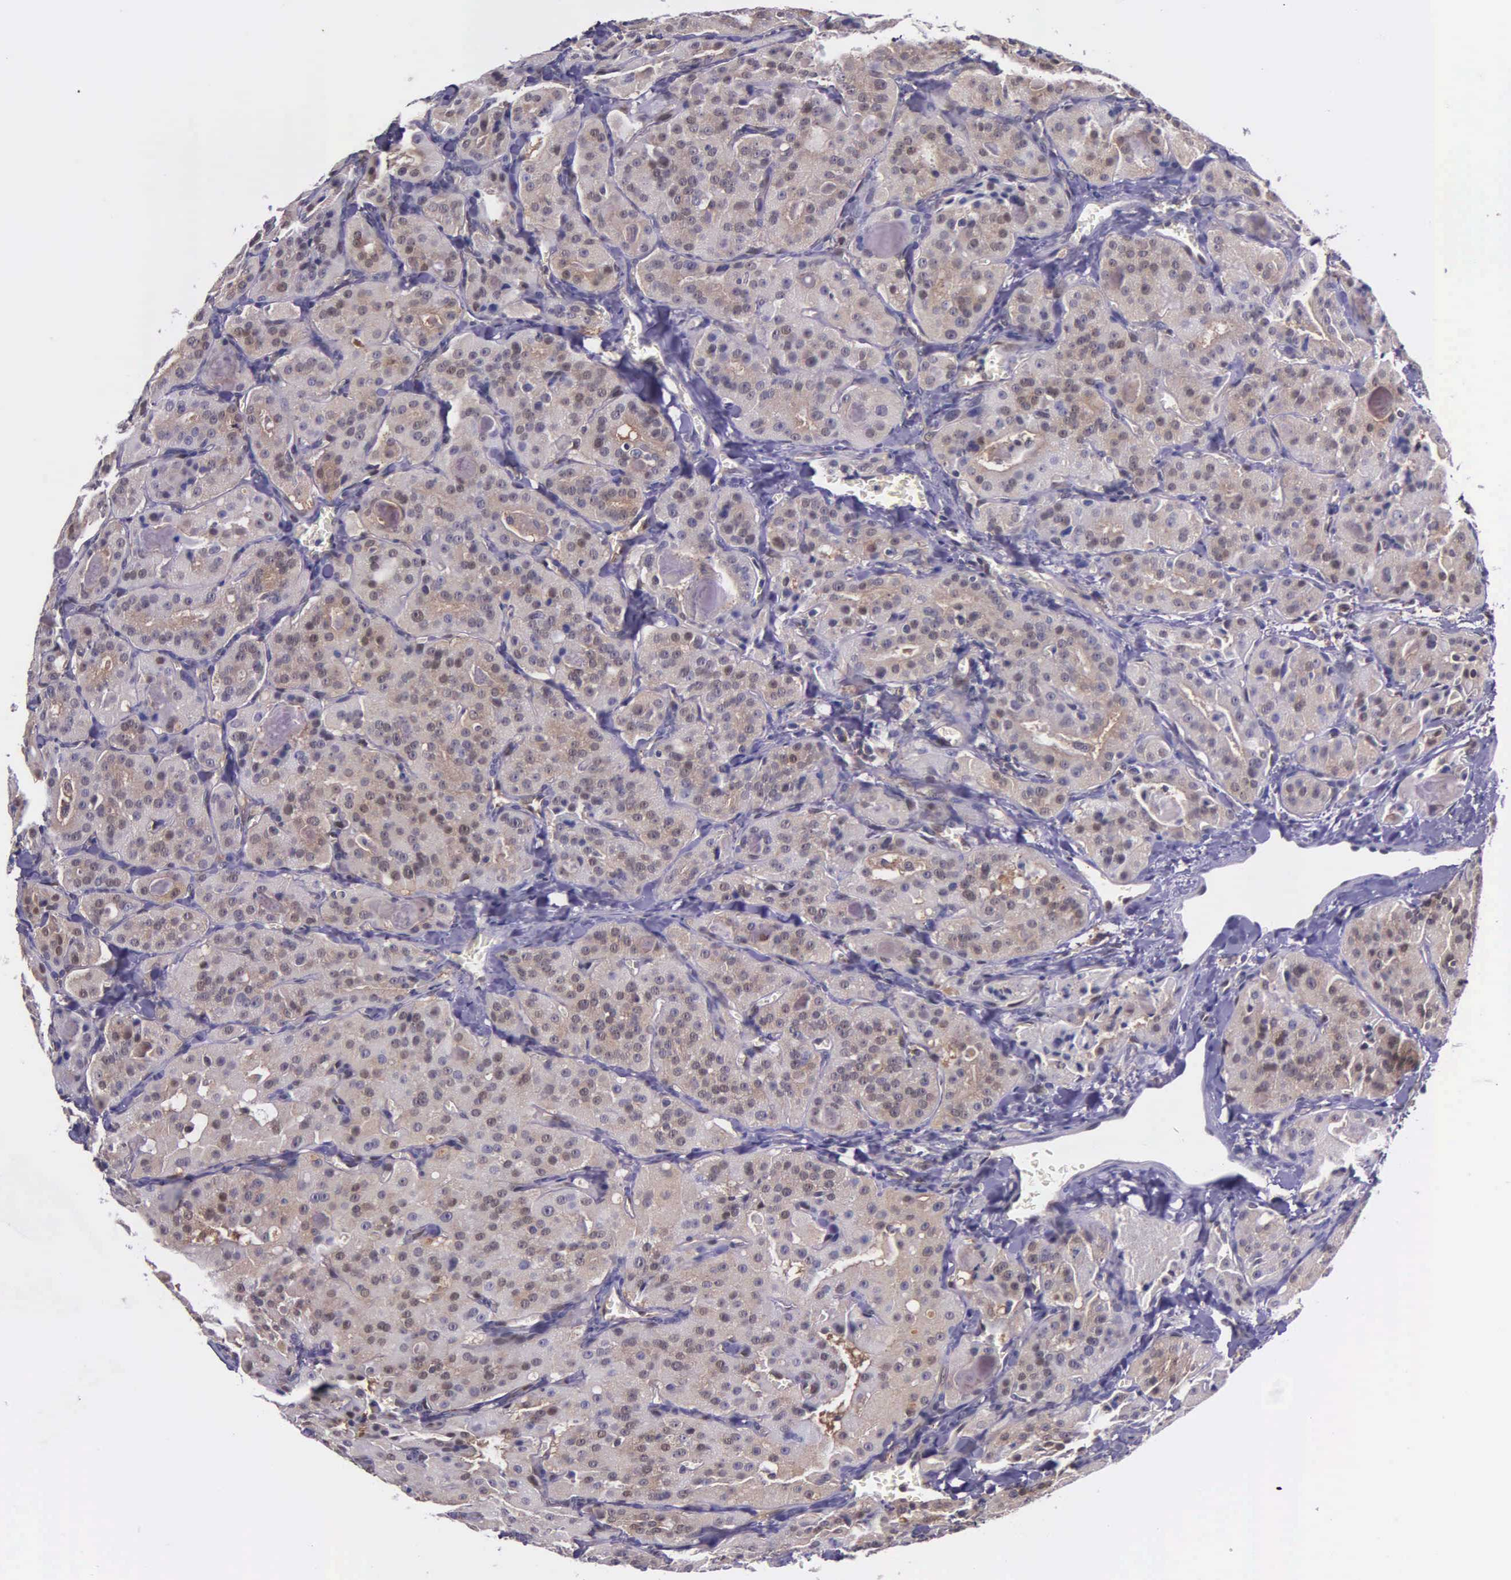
{"staining": {"intensity": "weak", "quantity": ">75%", "location": "cytoplasmic/membranous"}, "tissue": "thyroid cancer", "cell_type": "Tumor cells", "image_type": "cancer", "snomed": [{"axis": "morphology", "description": "Carcinoma, NOS"}, {"axis": "topography", "description": "Thyroid gland"}], "caption": "Brown immunohistochemical staining in human carcinoma (thyroid) shows weak cytoplasmic/membranous staining in about >75% of tumor cells. The staining was performed using DAB (3,3'-diaminobenzidine) to visualize the protein expression in brown, while the nuclei were stained in blue with hematoxylin (Magnification: 20x).", "gene": "GMPR2", "patient": {"sex": "male", "age": 76}}